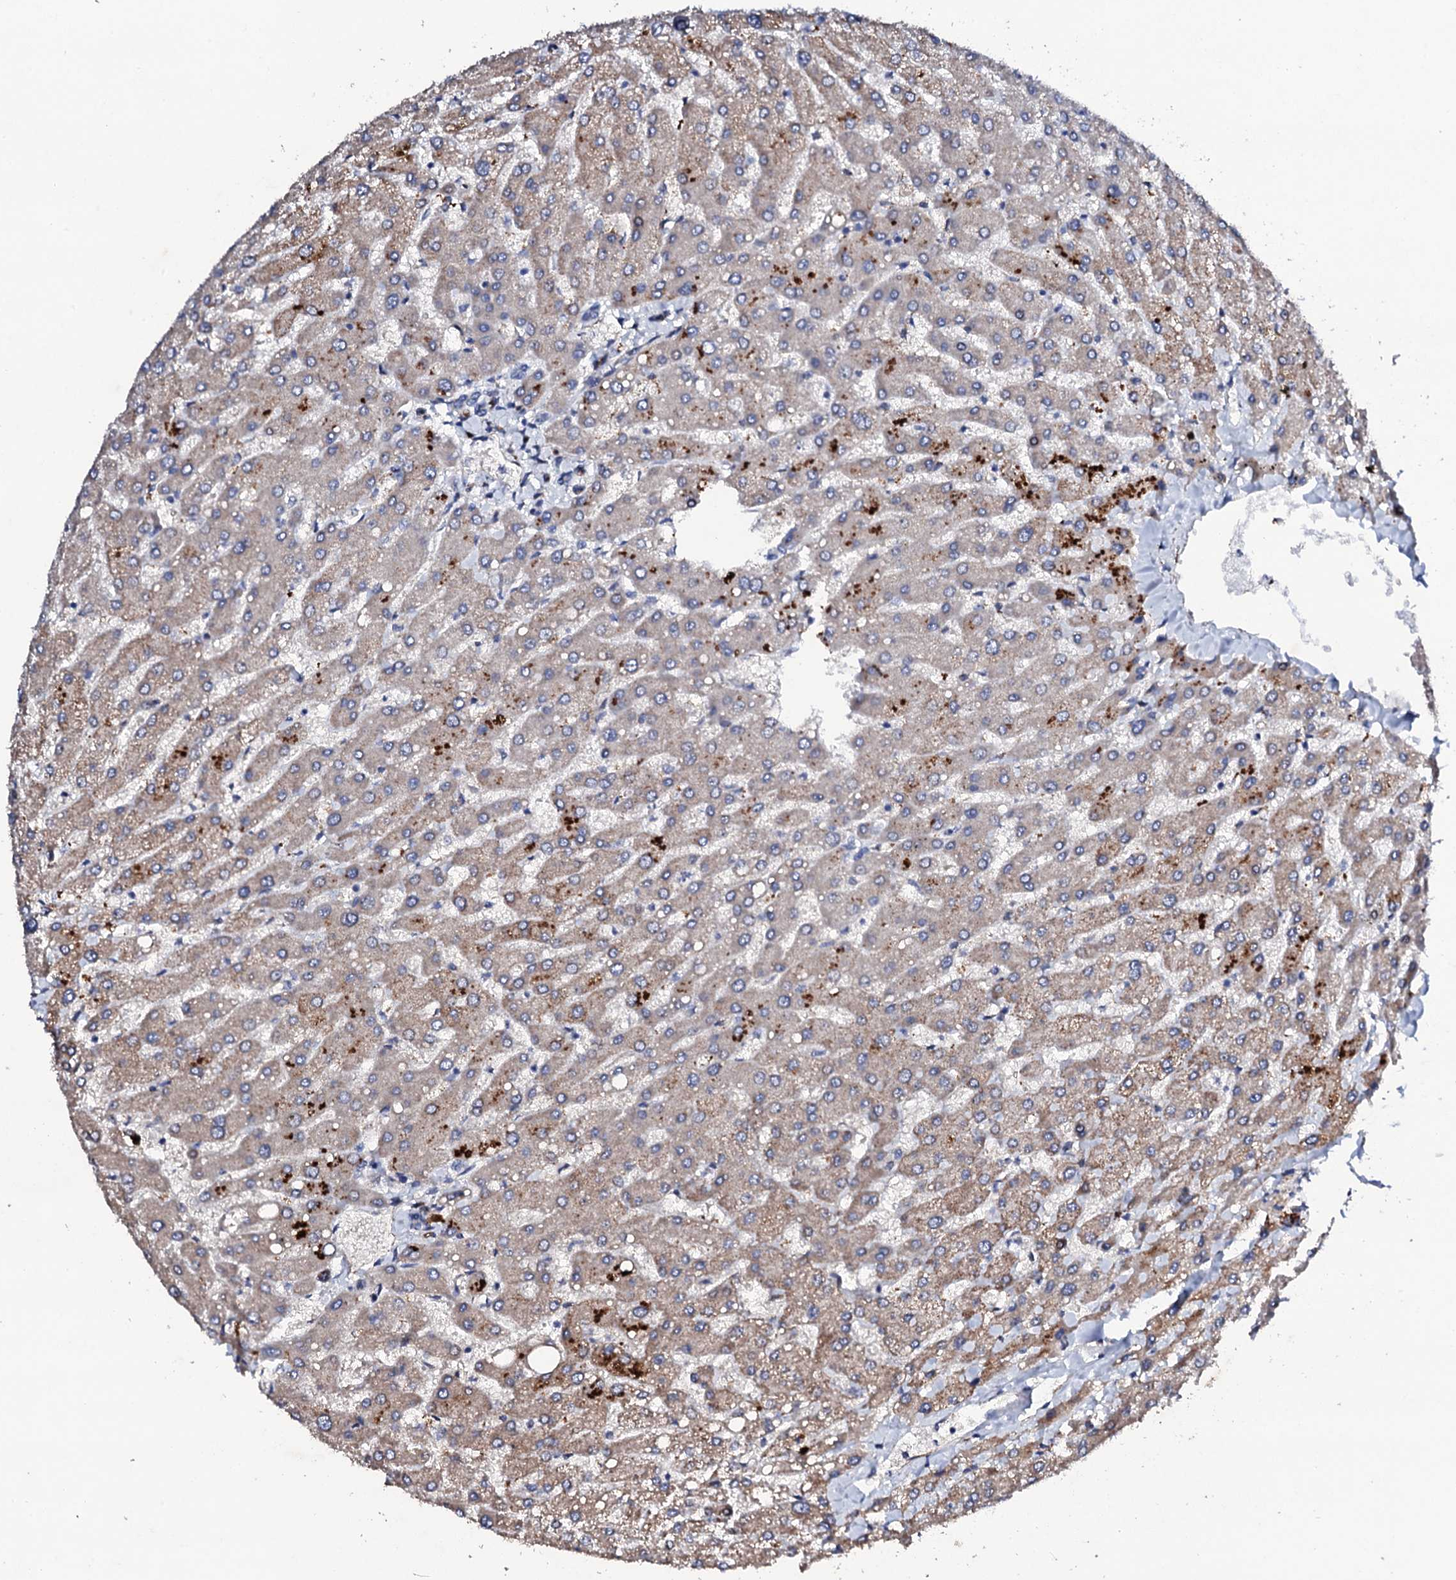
{"staining": {"intensity": "negative", "quantity": "none", "location": "none"}, "tissue": "liver", "cell_type": "Cholangiocytes", "image_type": "normal", "snomed": [{"axis": "morphology", "description": "Normal tissue, NOS"}, {"axis": "topography", "description": "Liver"}], "caption": "Immunohistochemistry (IHC) of normal liver exhibits no expression in cholangiocytes.", "gene": "DBX1", "patient": {"sex": "male", "age": 55}}